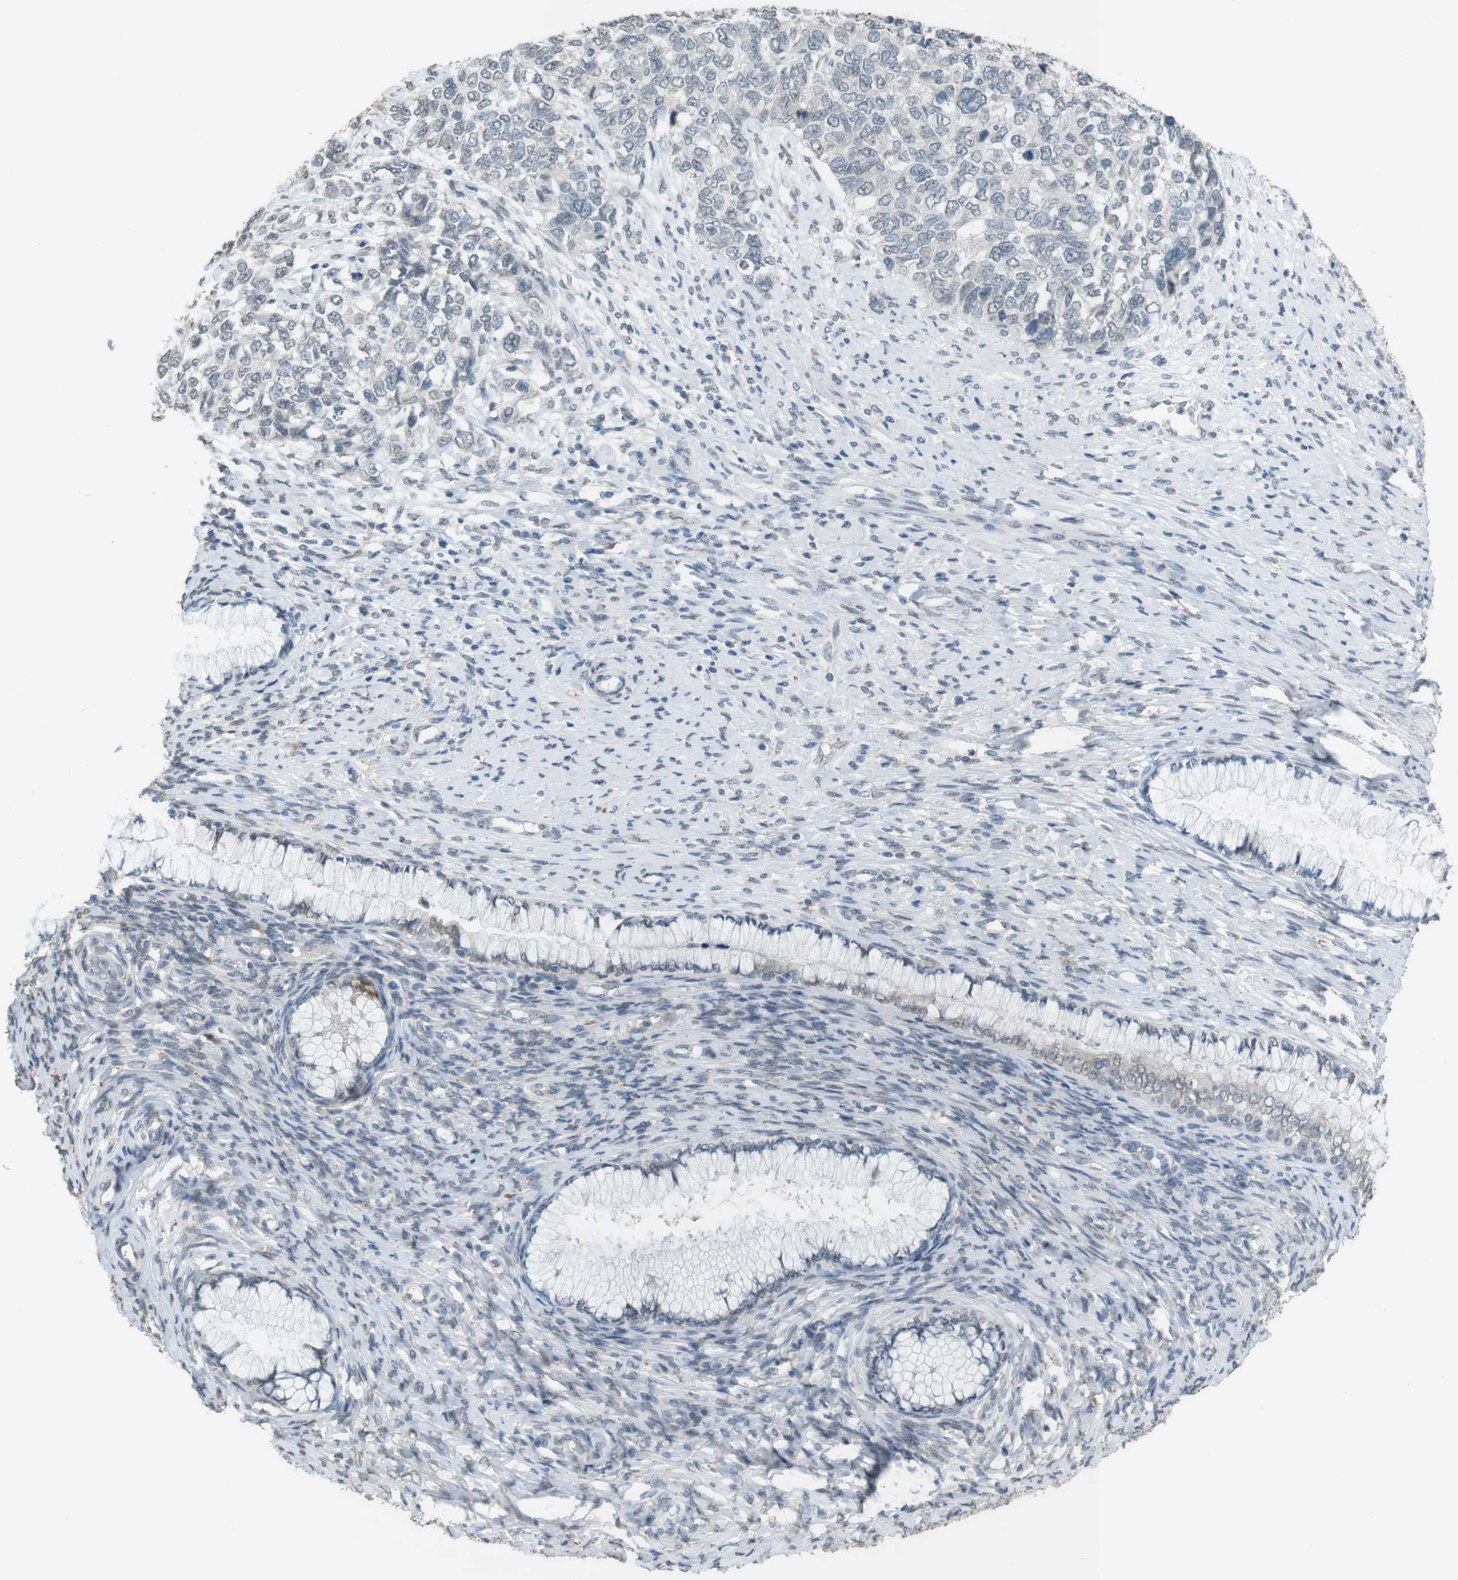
{"staining": {"intensity": "negative", "quantity": "none", "location": "none"}, "tissue": "cervical cancer", "cell_type": "Tumor cells", "image_type": "cancer", "snomed": [{"axis": "morphology", "description": "Squamous cell carcinoma, NOS"}, {"axis": "topography", "description": "Cervix"}], "caption": "Immunohistochemistry (IHC) of cervical squamous cell carcinoma demonstrates no expression in tumor cells.", "gene": "FZD10", "patient": {"sex": "female", "age": 63}}